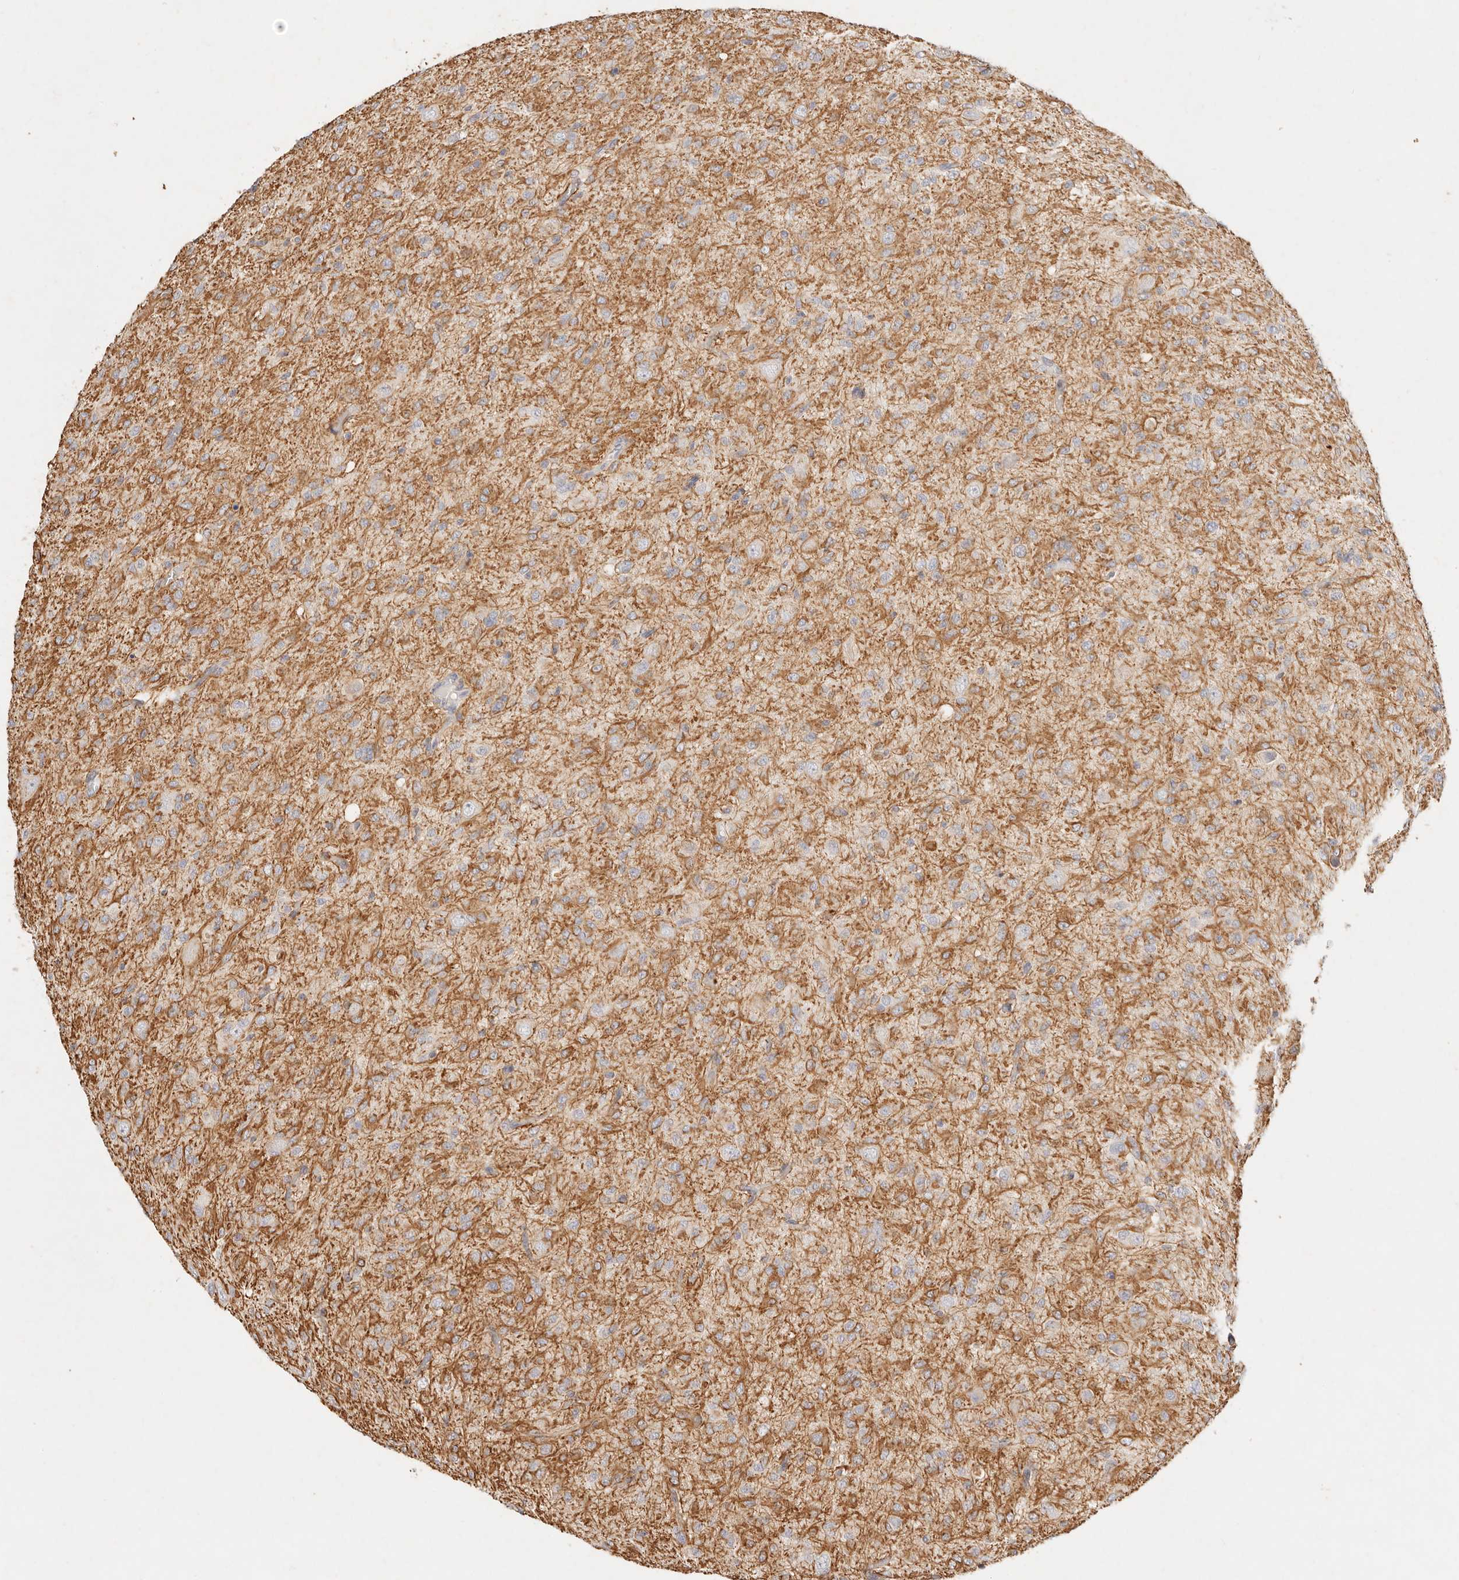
{"staining": {"intensity": "moderate", "quantity": "<25%", "location": "cytoplasmic/membranous"}, "tissue": "glioma", "cell_type": "Tumor cells", "image_type": "cancer", "snomed": [{"axis": "morphology", "description": "Glioma, malignant, High grade"}, {"axis": "topography", "description": "Brain"}], "caption": "This photomicrograph reveals immunohistochemistry (IHC) staining of human malignant high-grade glioma, with low moderate cytoplasmic/membranous positivity in approximately <25% of tumor cells.", "gene": "GPR84", "patient": {"sex": "female", "age": 59}}